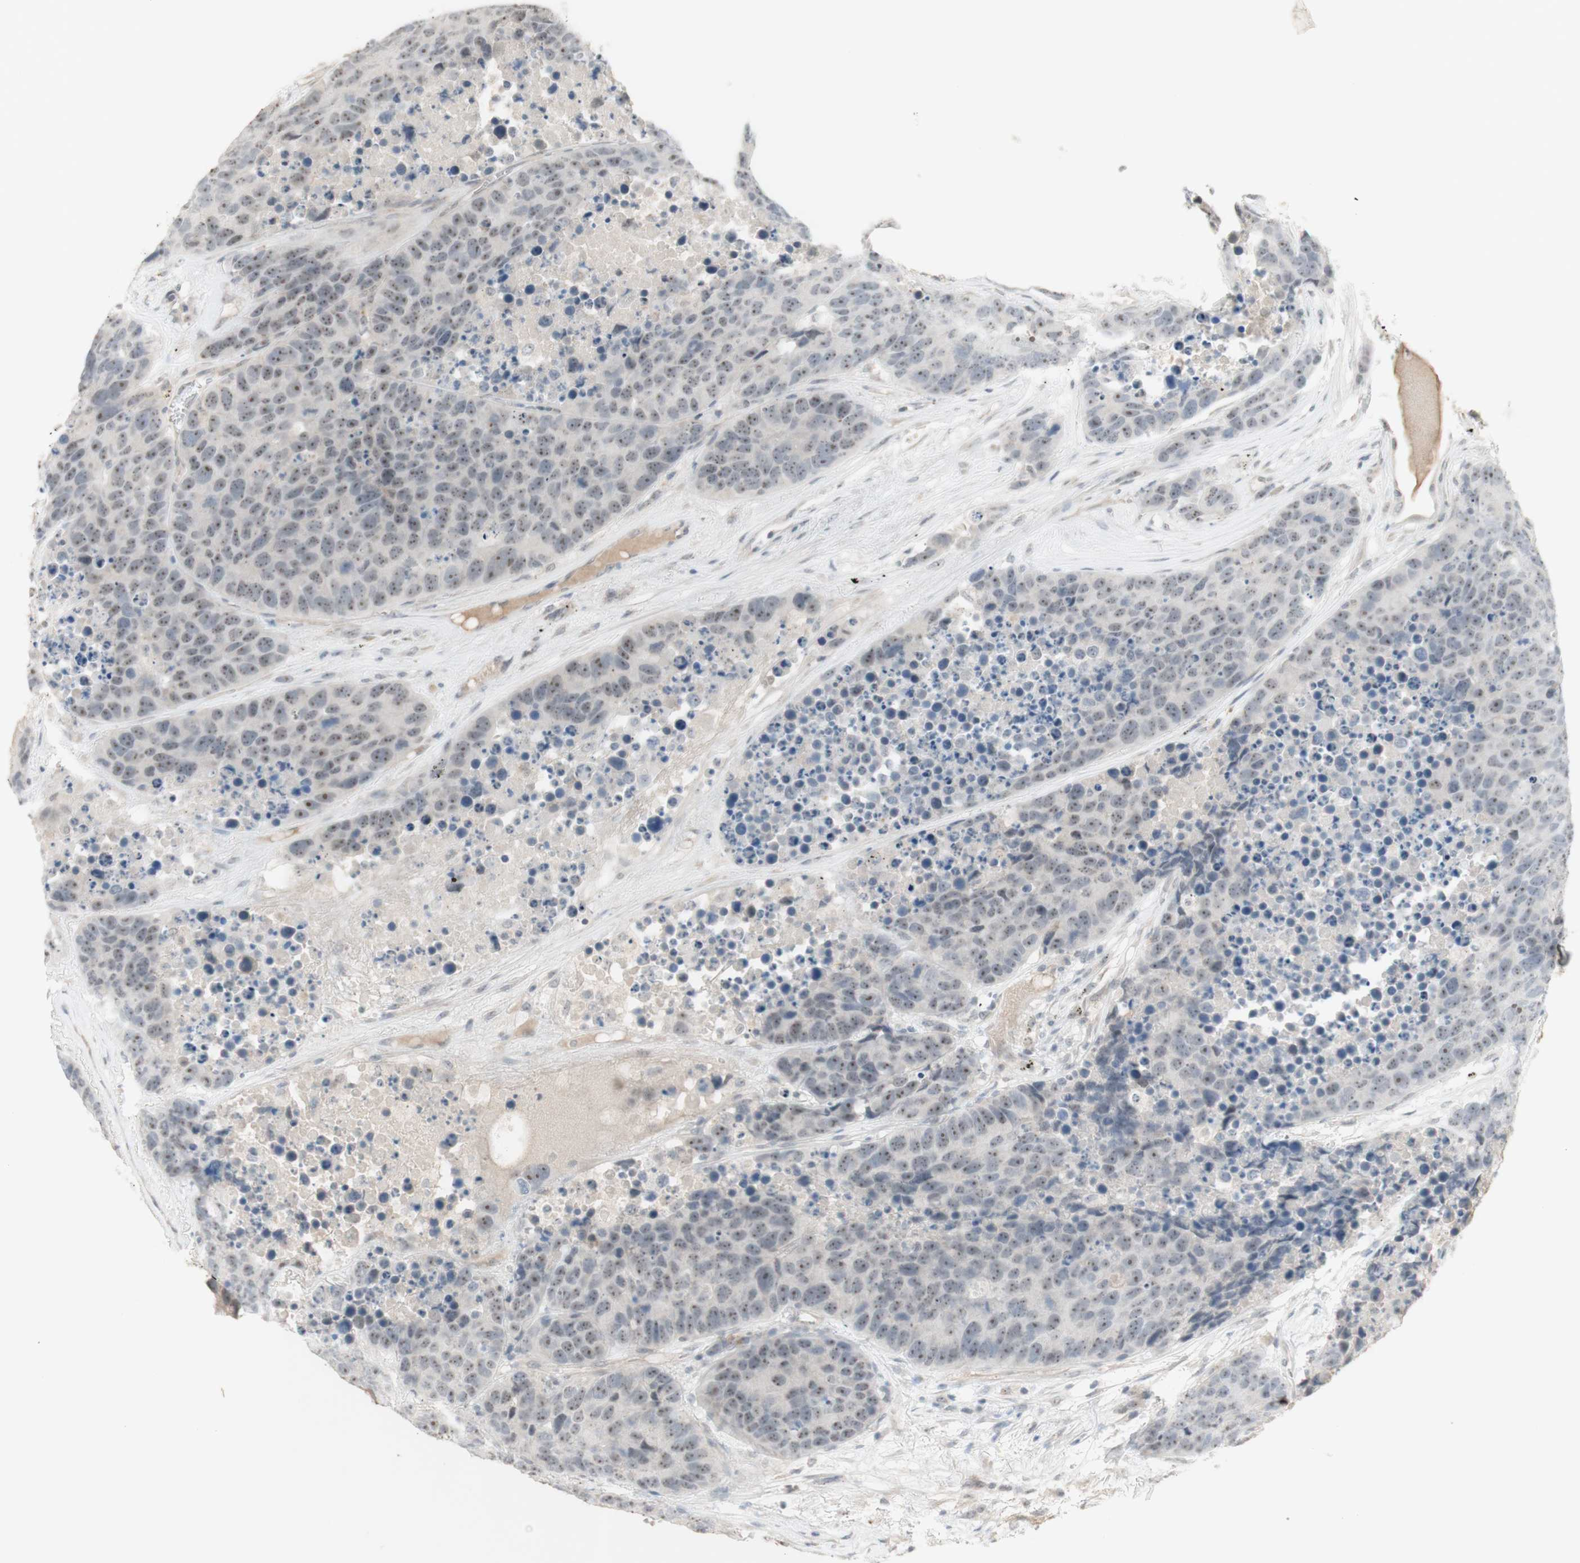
{"staining": {"intensity": "weak", "quantity": ">75%", "location": "nuclear"}, "tissue": "carcinoid", "cell_type": "Tumor cells", "image_type": "cancer", "snomed": [{"axis": "morphology", "description": "Carcinoid, malignant, NOS"}, {"axis": "topography", "description": "Lung"}], "caption": "Immunohistochemical staining of malignant carcinoid shows low levels of weak nuclear positivity in about >75% of tumor cells. Using DAB (3,3'-diaminobenzidine) (brown) and hematoxylin (blue) stains, captured at high magnification using brightfield microscopy.", "gene": "PLCD4", "patient": {"sex": "male", "age": 60}}